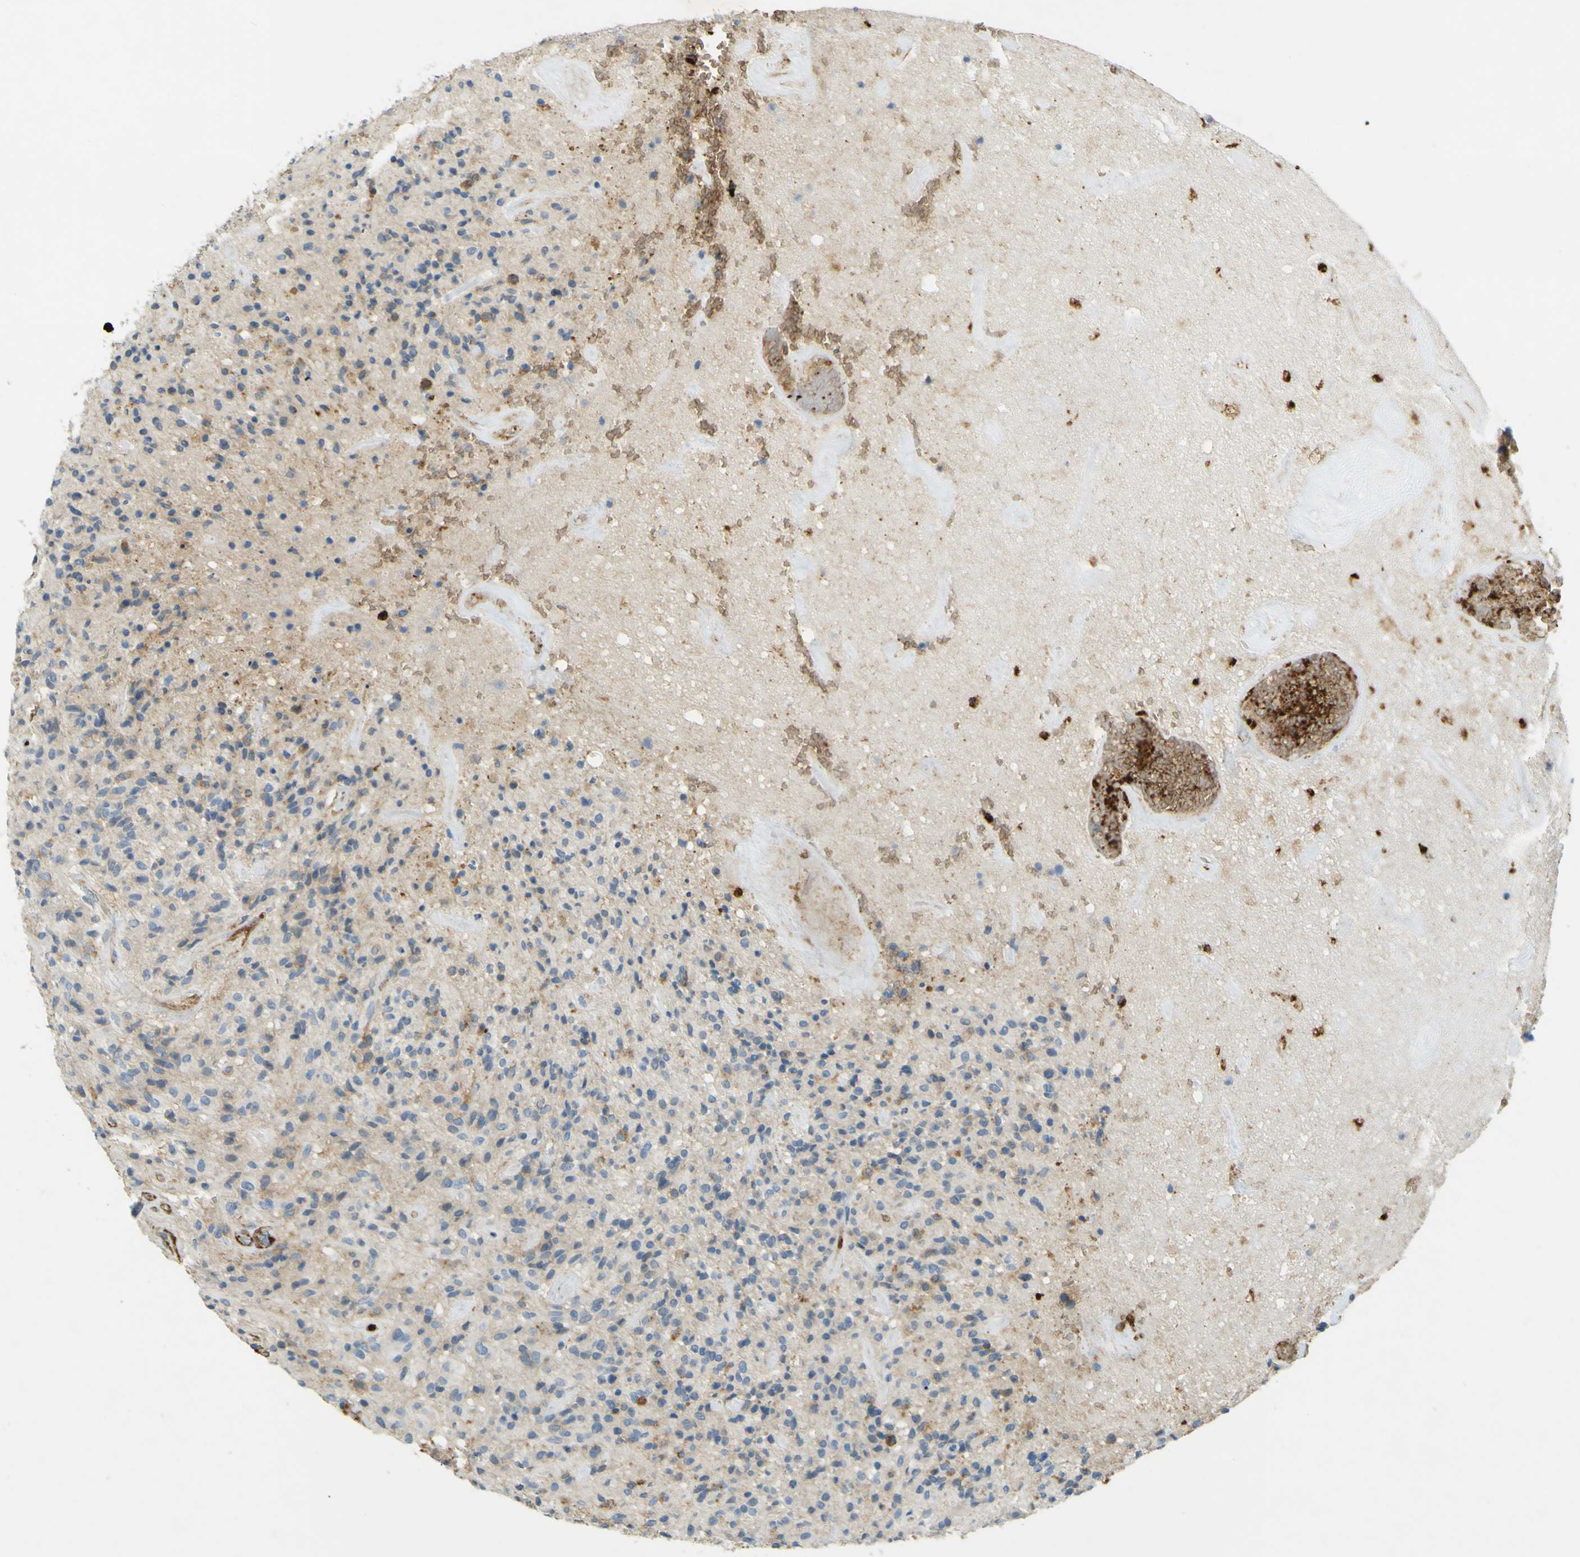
{"staining": {"intensity": "moderate", "quantity": "<25%", "location": "cytoplasmic/membranous"}, "tissue": "glioma", "cell_type": "Tumor cells", "image_type": "cancer", "snomed": [{"axis": "morphology", "description": "Glioma, malignant, High grade"}, {"axis": "topography", "description": "Brain"}], "caption": "Immunohistochemistry (IHC) of glioma shows low levels of moderate cytoplasmic/membranous staining in about <25% of tumor cells.", "gene": "PLXDC1", "patient": {"sex": "male", "age": 71}}